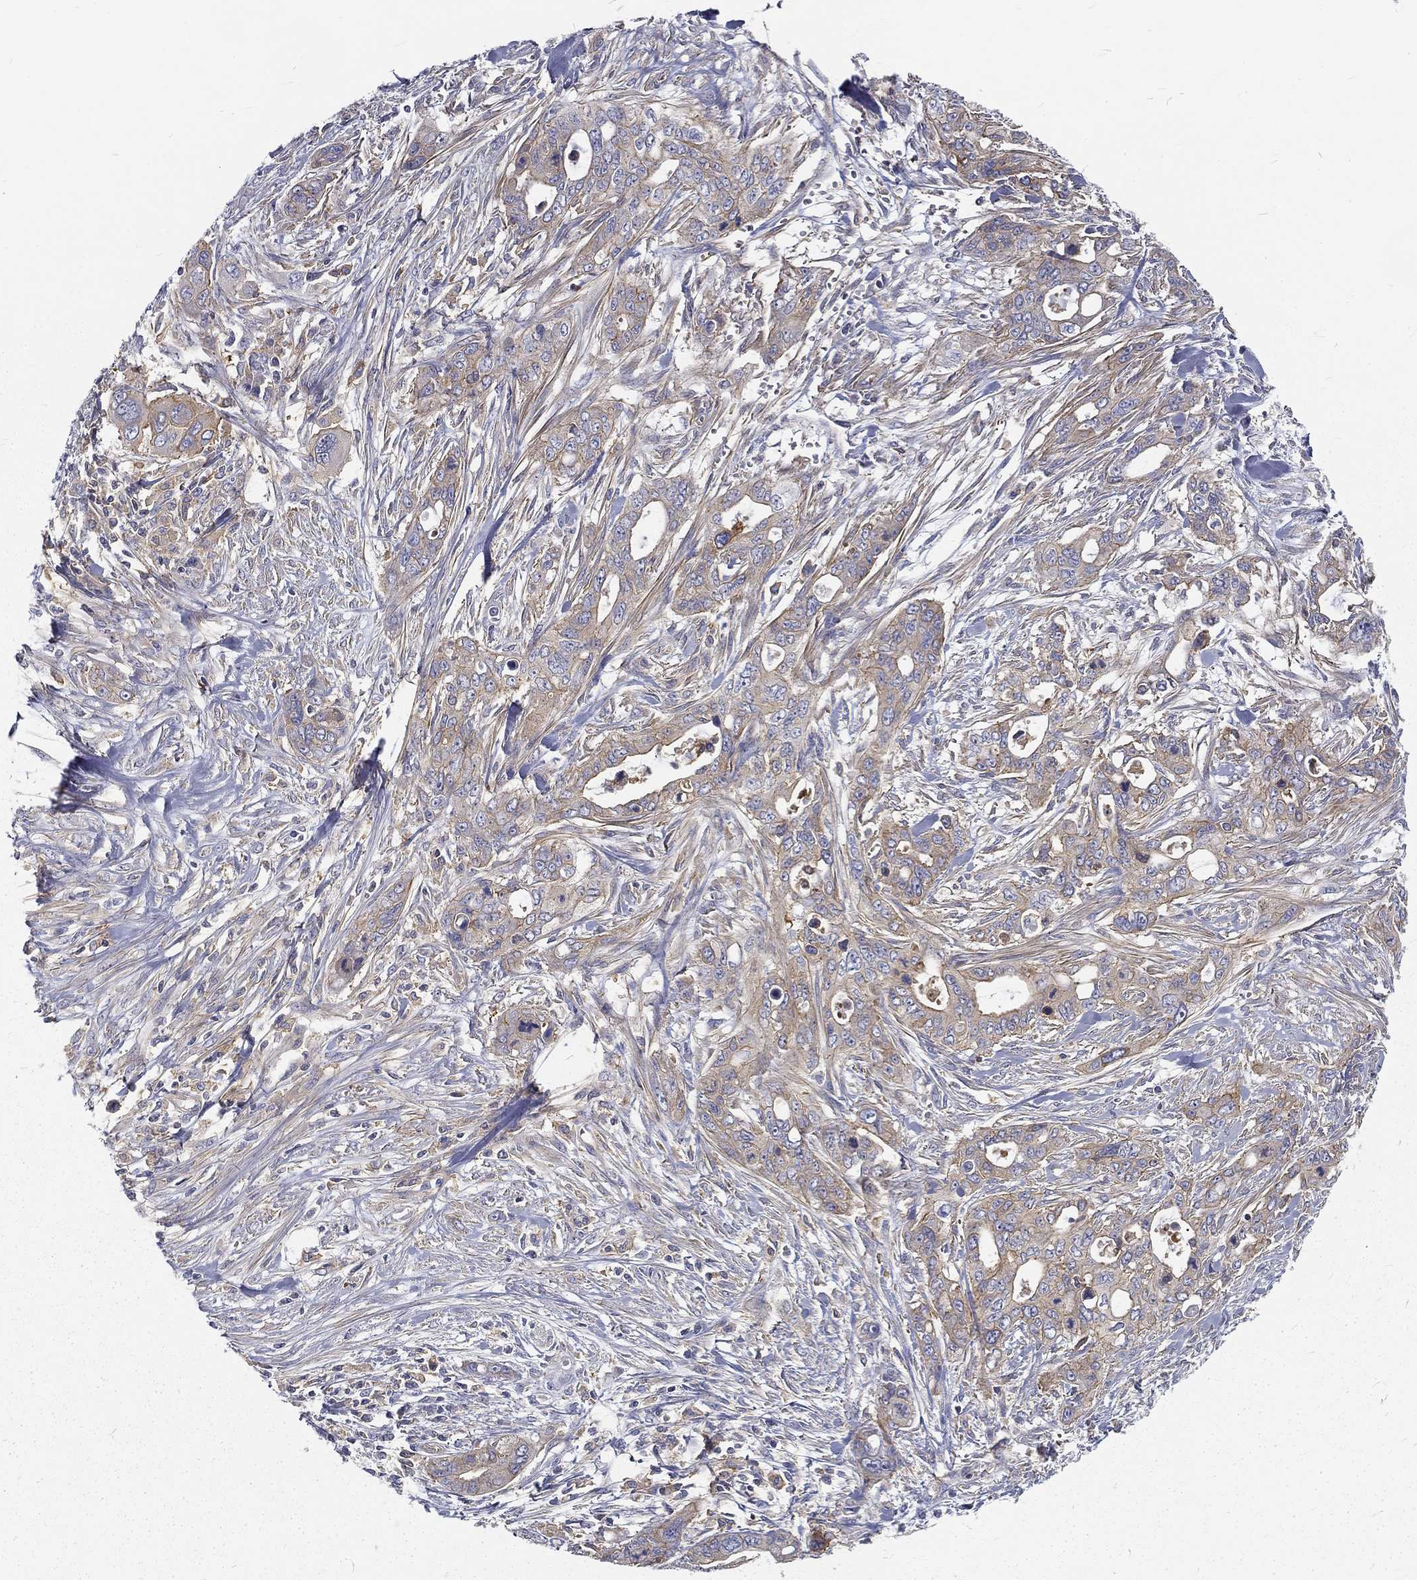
{"staining": {"intensity": "weak", "quantity": "25%-75%", "location": "cytoplasmic/membranous"}, "tissue": "pancreatic cancer", "cell_type": "Tumor cells", "image_type": "cancer", "snomed": [{"axis": "morphology", "description": "Adenocarcinoma, NOS"}, {"axis": "topography", "description": "Pancreas"}], "caption": "An IHC photomicrograph of neoplastic tissue is shown. Protein staining in brown shows weak cytoplasmic/membranous positivity in adenocarcinoma (pancreatic) within tumor cells.", "gene": "MTMR11", "patient": {"sex": "male", "age": 47}}